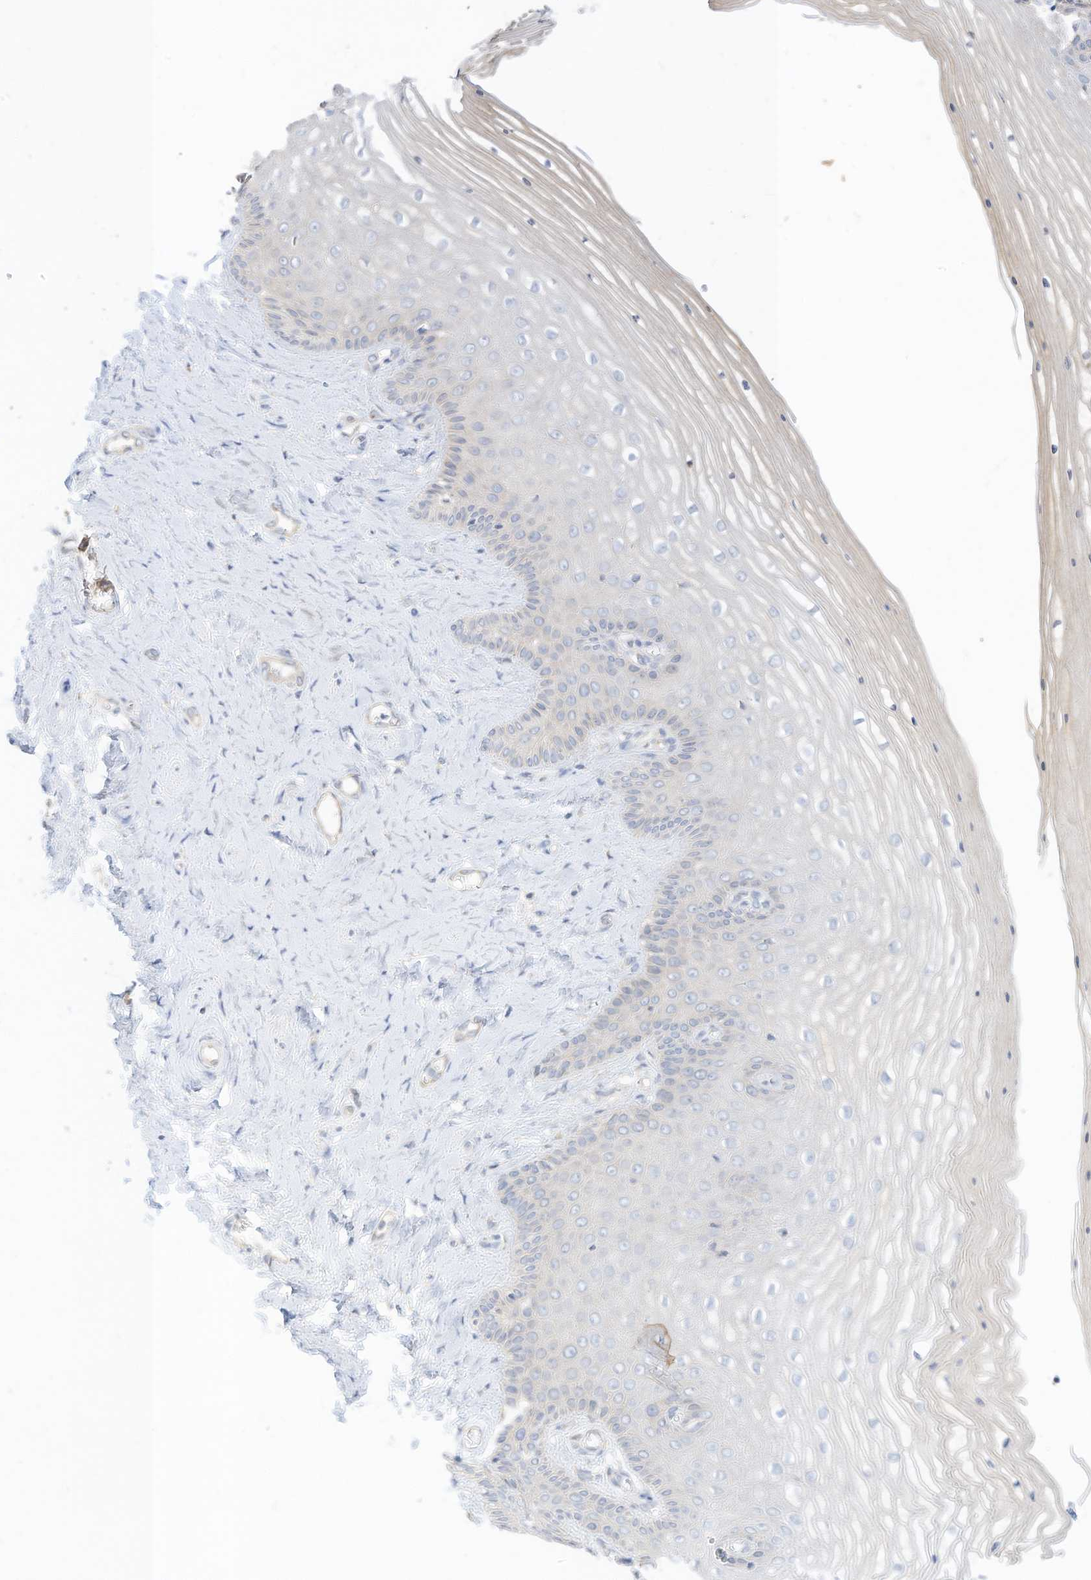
{"staining": {"intensity": "negative", "quantity": "none", "location": "none"}, "tissue": "vagina", "cell_type": "Squamous epithelial cells", "image_type": "normal", "snomed": [{"axis": "morphology", "description": "Normal tissue, NOS"}, {"axis": "topography", "description": "Vagina"}, {"axis": "topography", "description": "Cervix"}], "caption": "Vagina stained for a protein using immunohistochemistry (IHC) reveals no expression squamous epithelial cells.", "gene": "RASA2", "patient": {"sex": "female", "age": 40}}